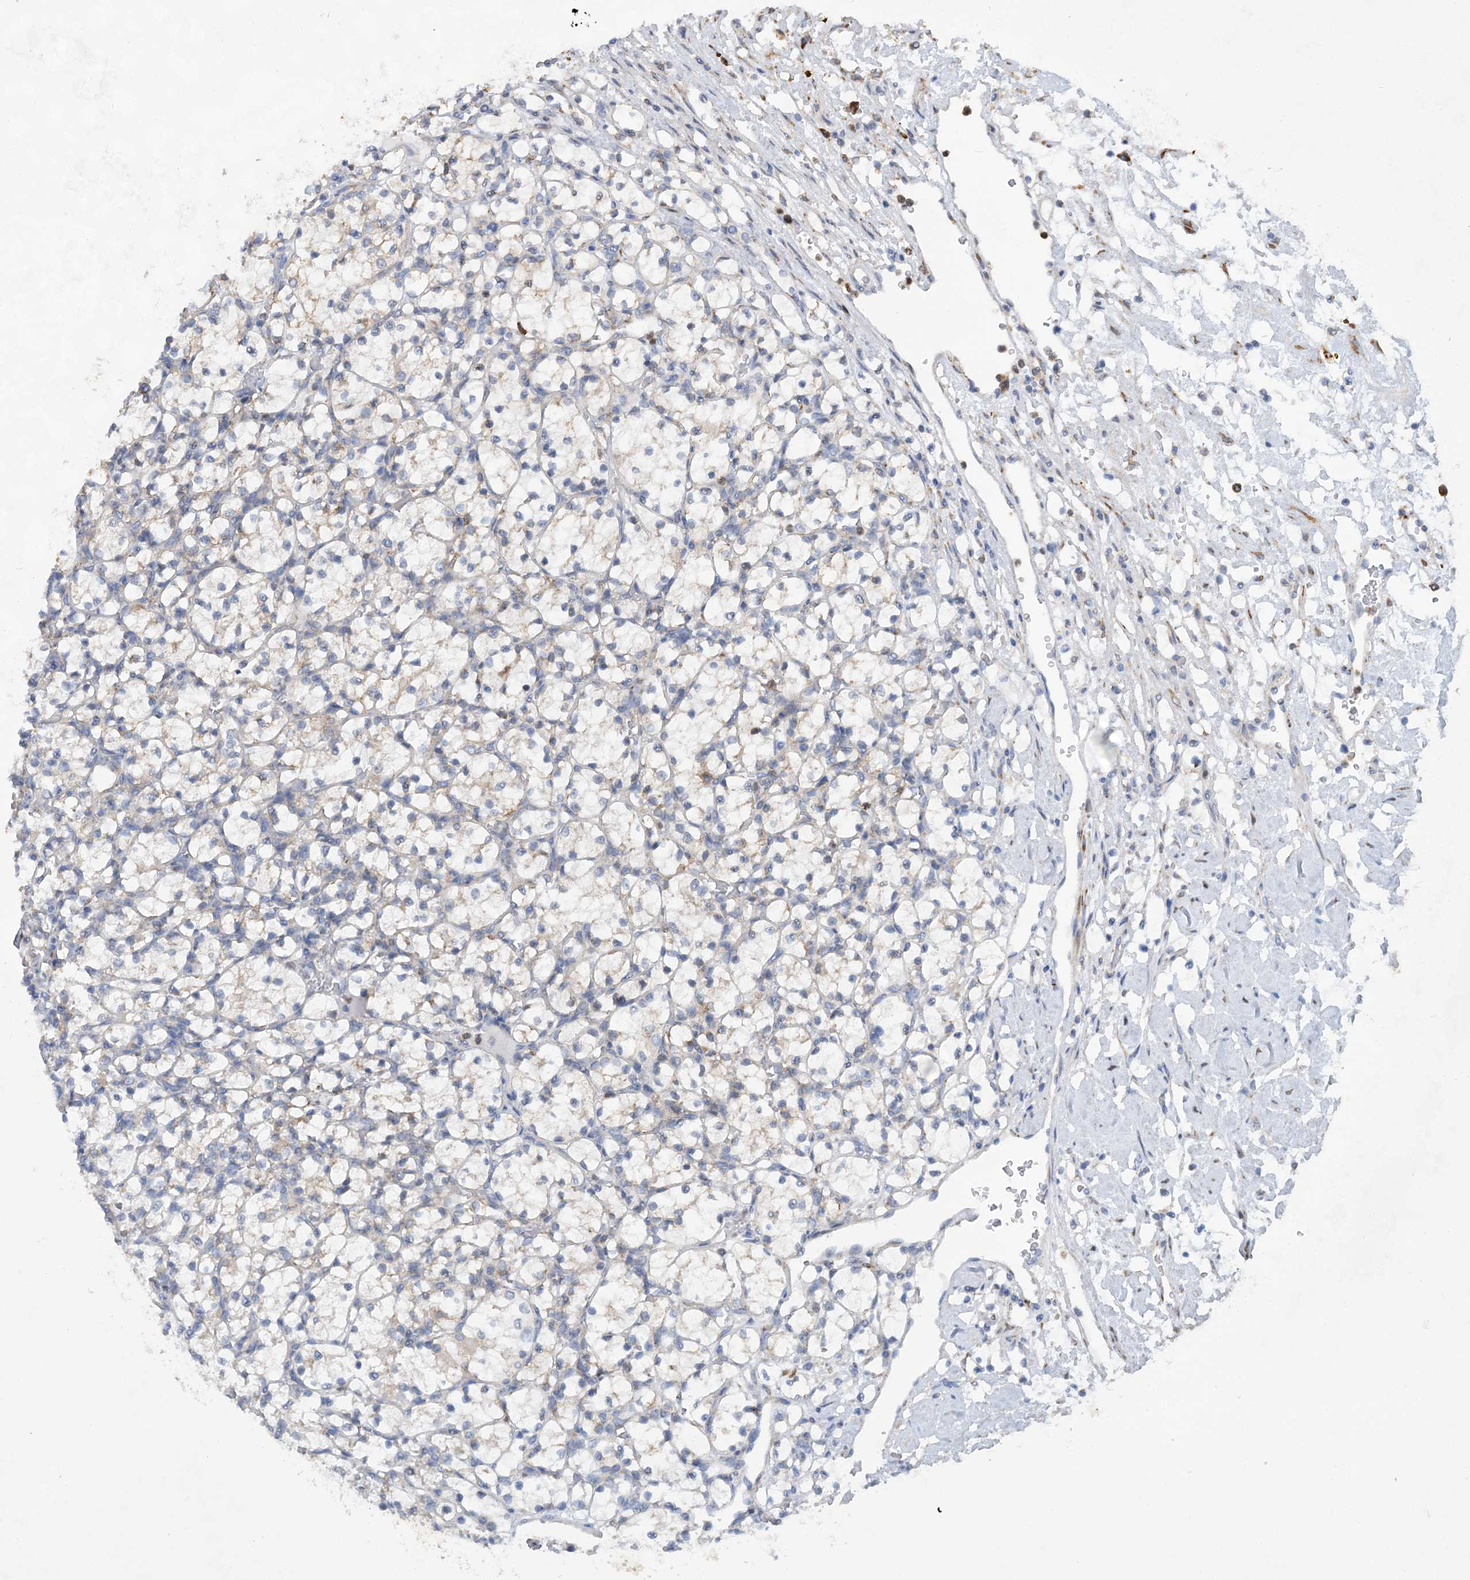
{"staining": {"intensity": "weak", "quantity": "25%-75%", "location": "cytoplasmic/membranous"}, "tissue": "renal cancer", "cell_type": "Tumor cells", "image_type": "cancer", "snomed": [{"axis": "morphology", "description": "Adenocarcinoma, NOS"}, {"axis": "topography", "description": "Kidney"}], "caption": "Protein staining of renal cancer tissue displays weak cytoplasmic/membranous staining in about 25%-75% of tumor cells.", "gene": "WDR12", "patient": {"sex": "female", "age": 69}}